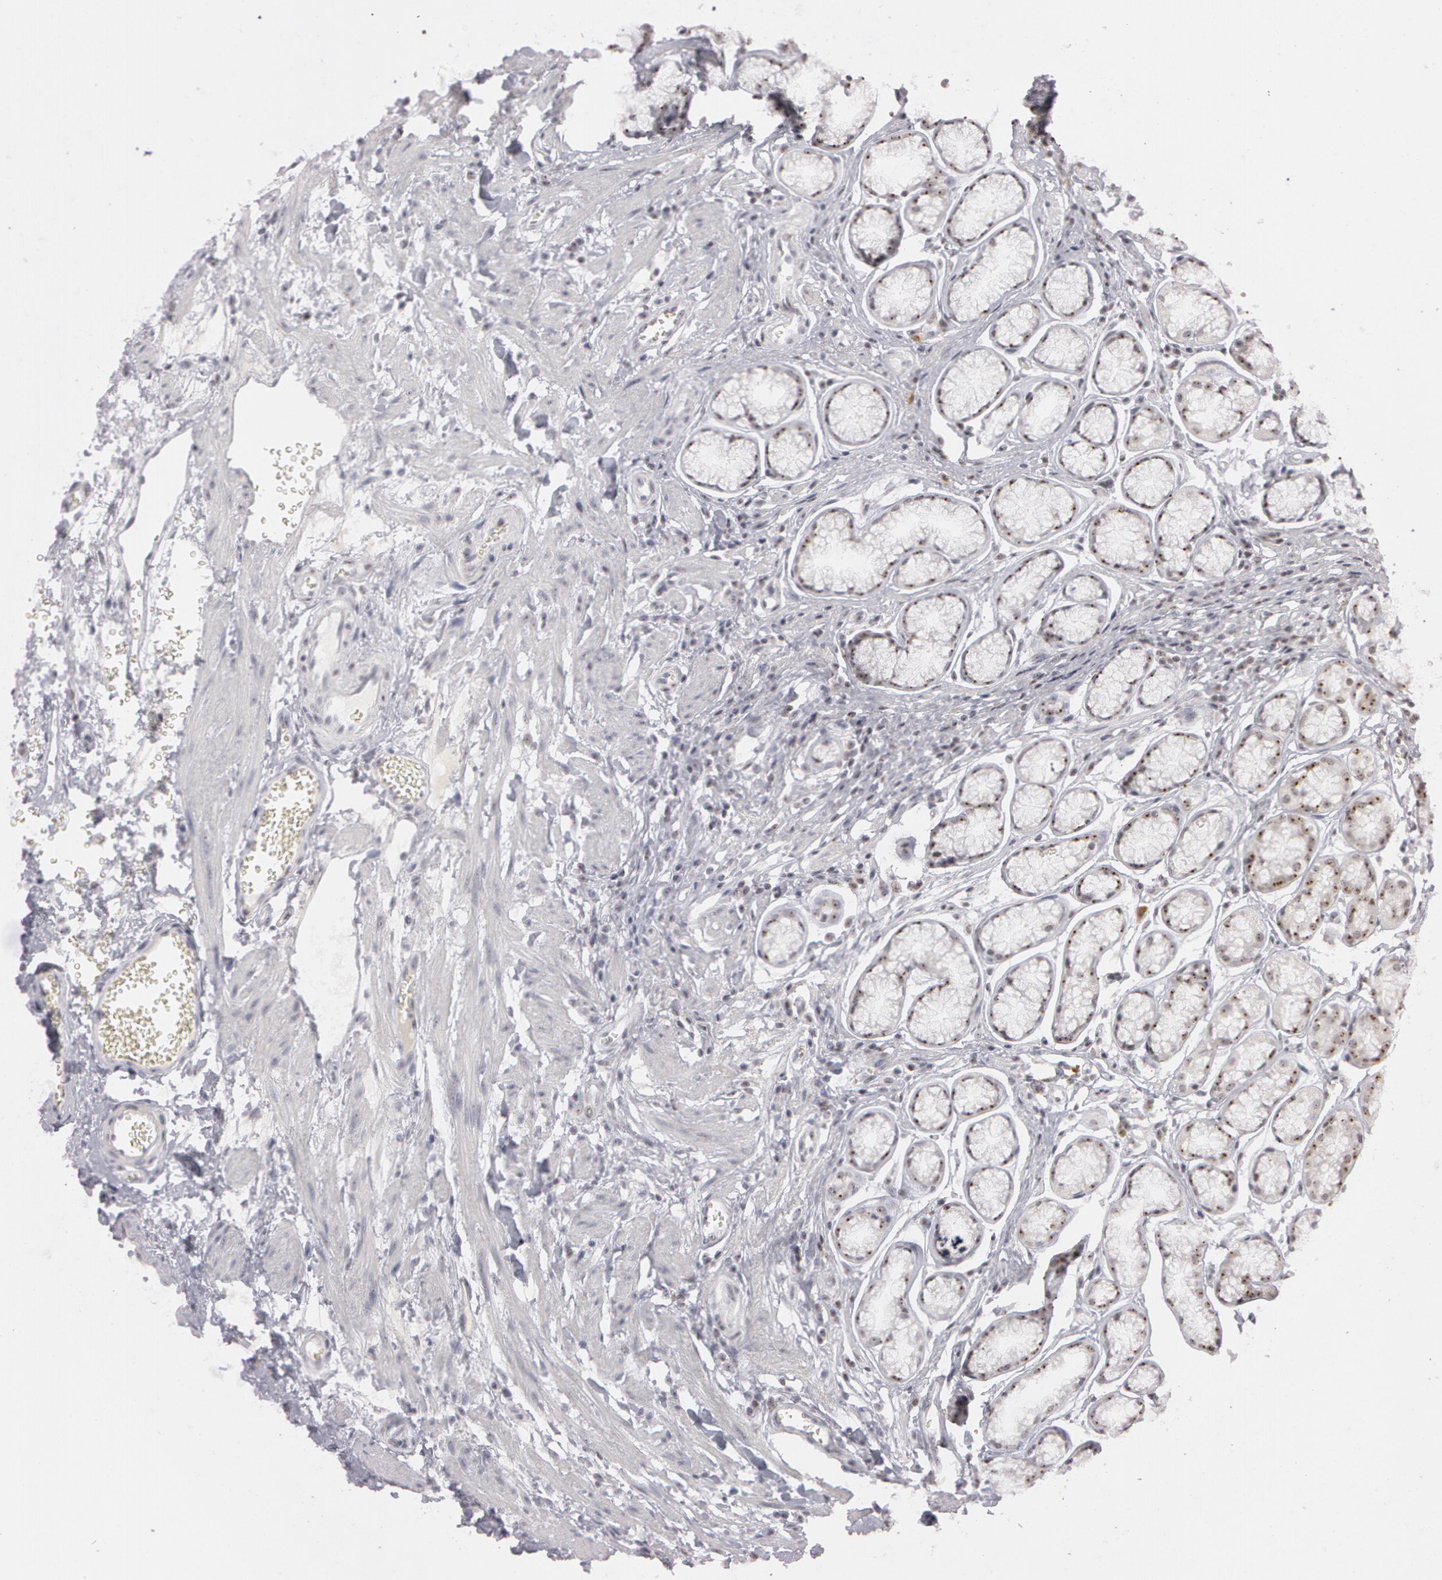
{"staining": {"intensity": "moderate", "quantity": ">75%", "location": "nuclear"}, "tissue": "stomach", "cell_type": "Glandular cells", "image_type": "normal", "snomed": [{"axis": "morphology", "description": "Normal tissue, NOS"}, {"axis": "topography", "description": "Stomach"}], "caption": "IHC image of unremarkable stomach: human stomach stained using immunohistochemistry (IHC) displays medium levels of moderate protein expression localized specifically in the nuclear of glandular cells, appearing as a nuclear brown color.", "gene": "FBL", "patient": {"sex": "male", "age": 42}}